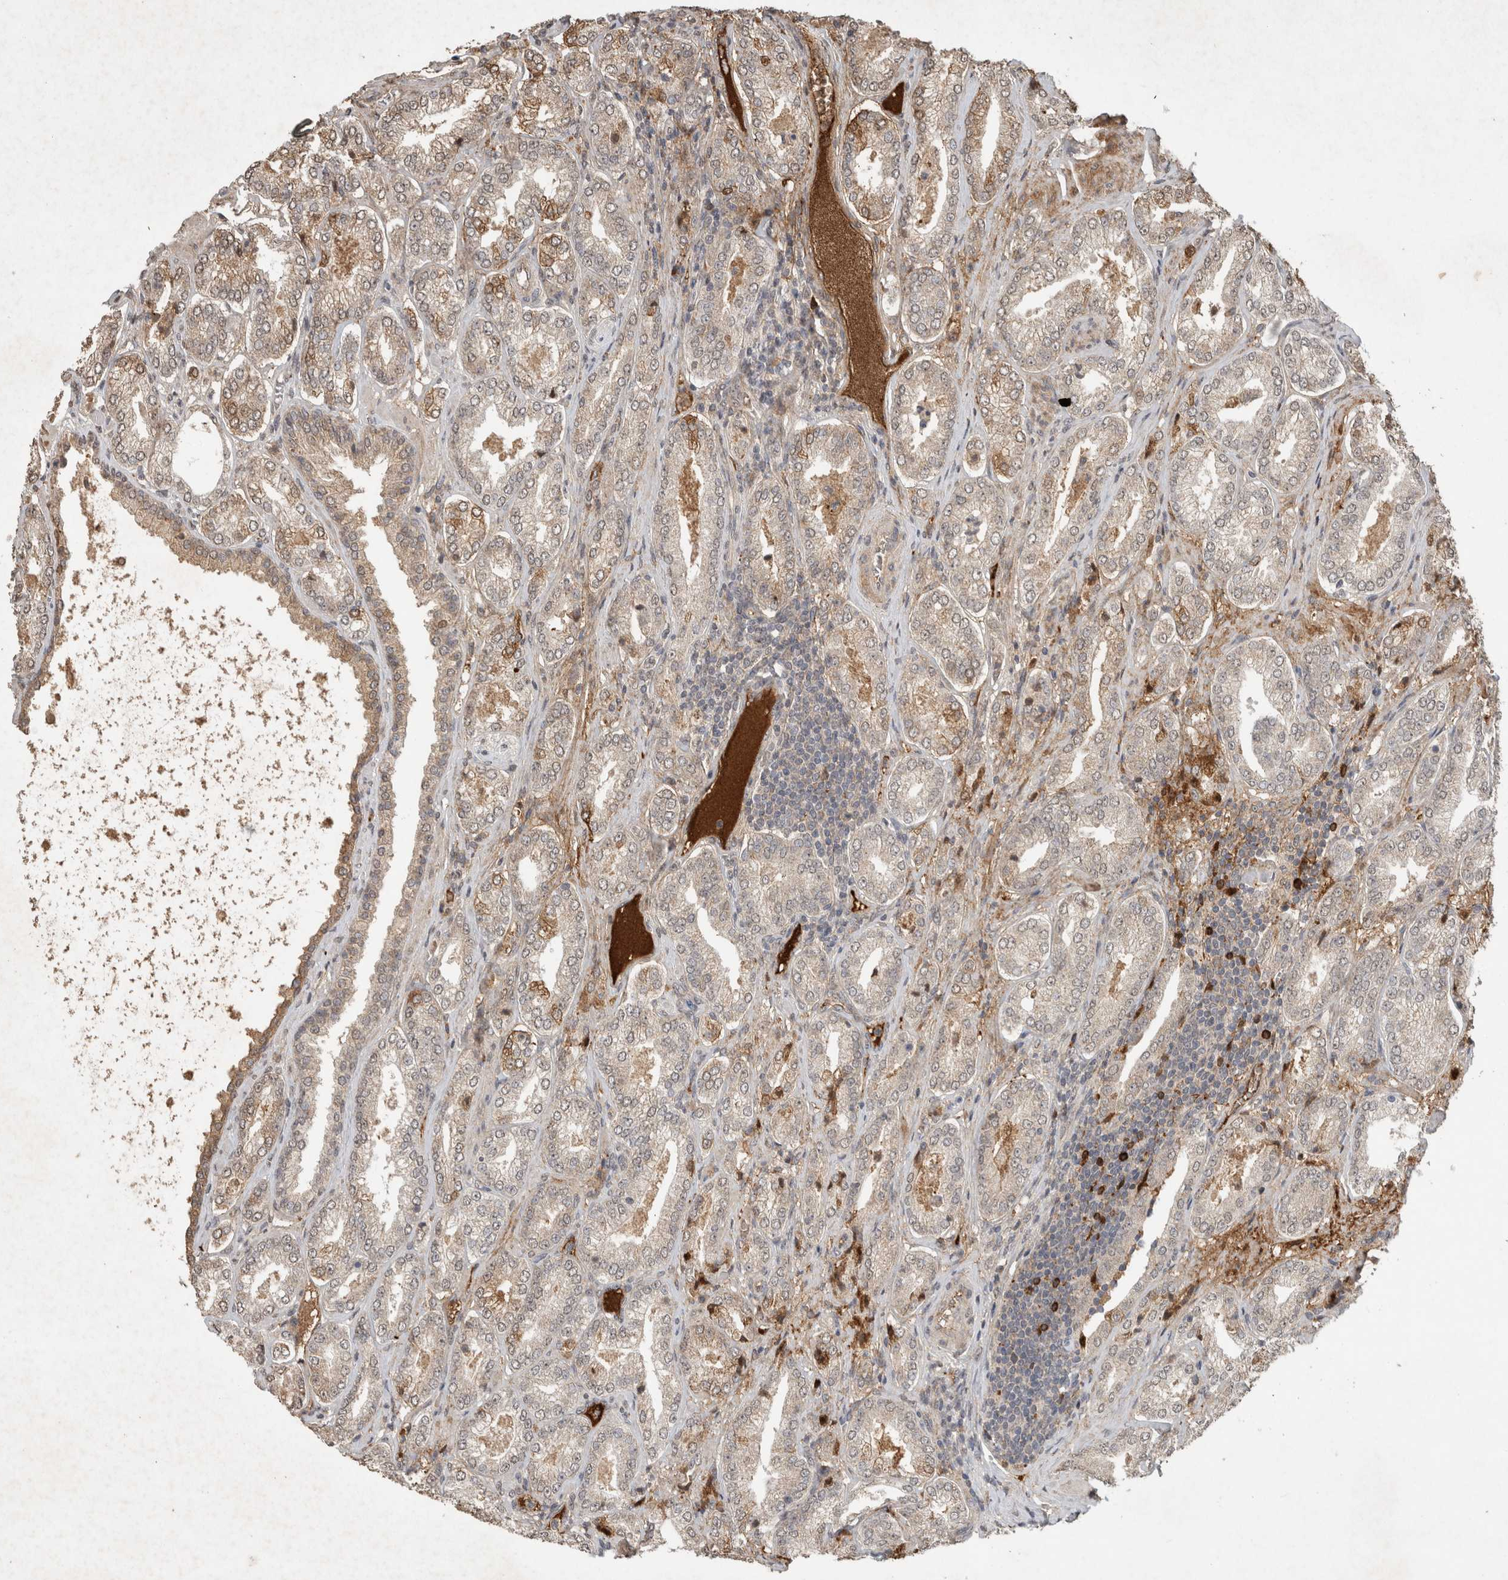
{"staining": {"intensity": "weak", "quantity": ">75%", "location": "cytoplasmic/membranous"}, "tissue": "prostate cancer", "cell_type": "Tumor cells", "image_type": "cancer", "snomed": [{"axis": "morphology", "description": "Adenocarcinoma, Low grade"}, {"axis": "topography", "description": "Prostate"}], "caption": "Low-grade adenocarcinoma (prostate) stained with a protein marker reveals weak staining in tumor cells.", "gene": "FAM3A", "patient": {"sex": "male", "age": 62}}